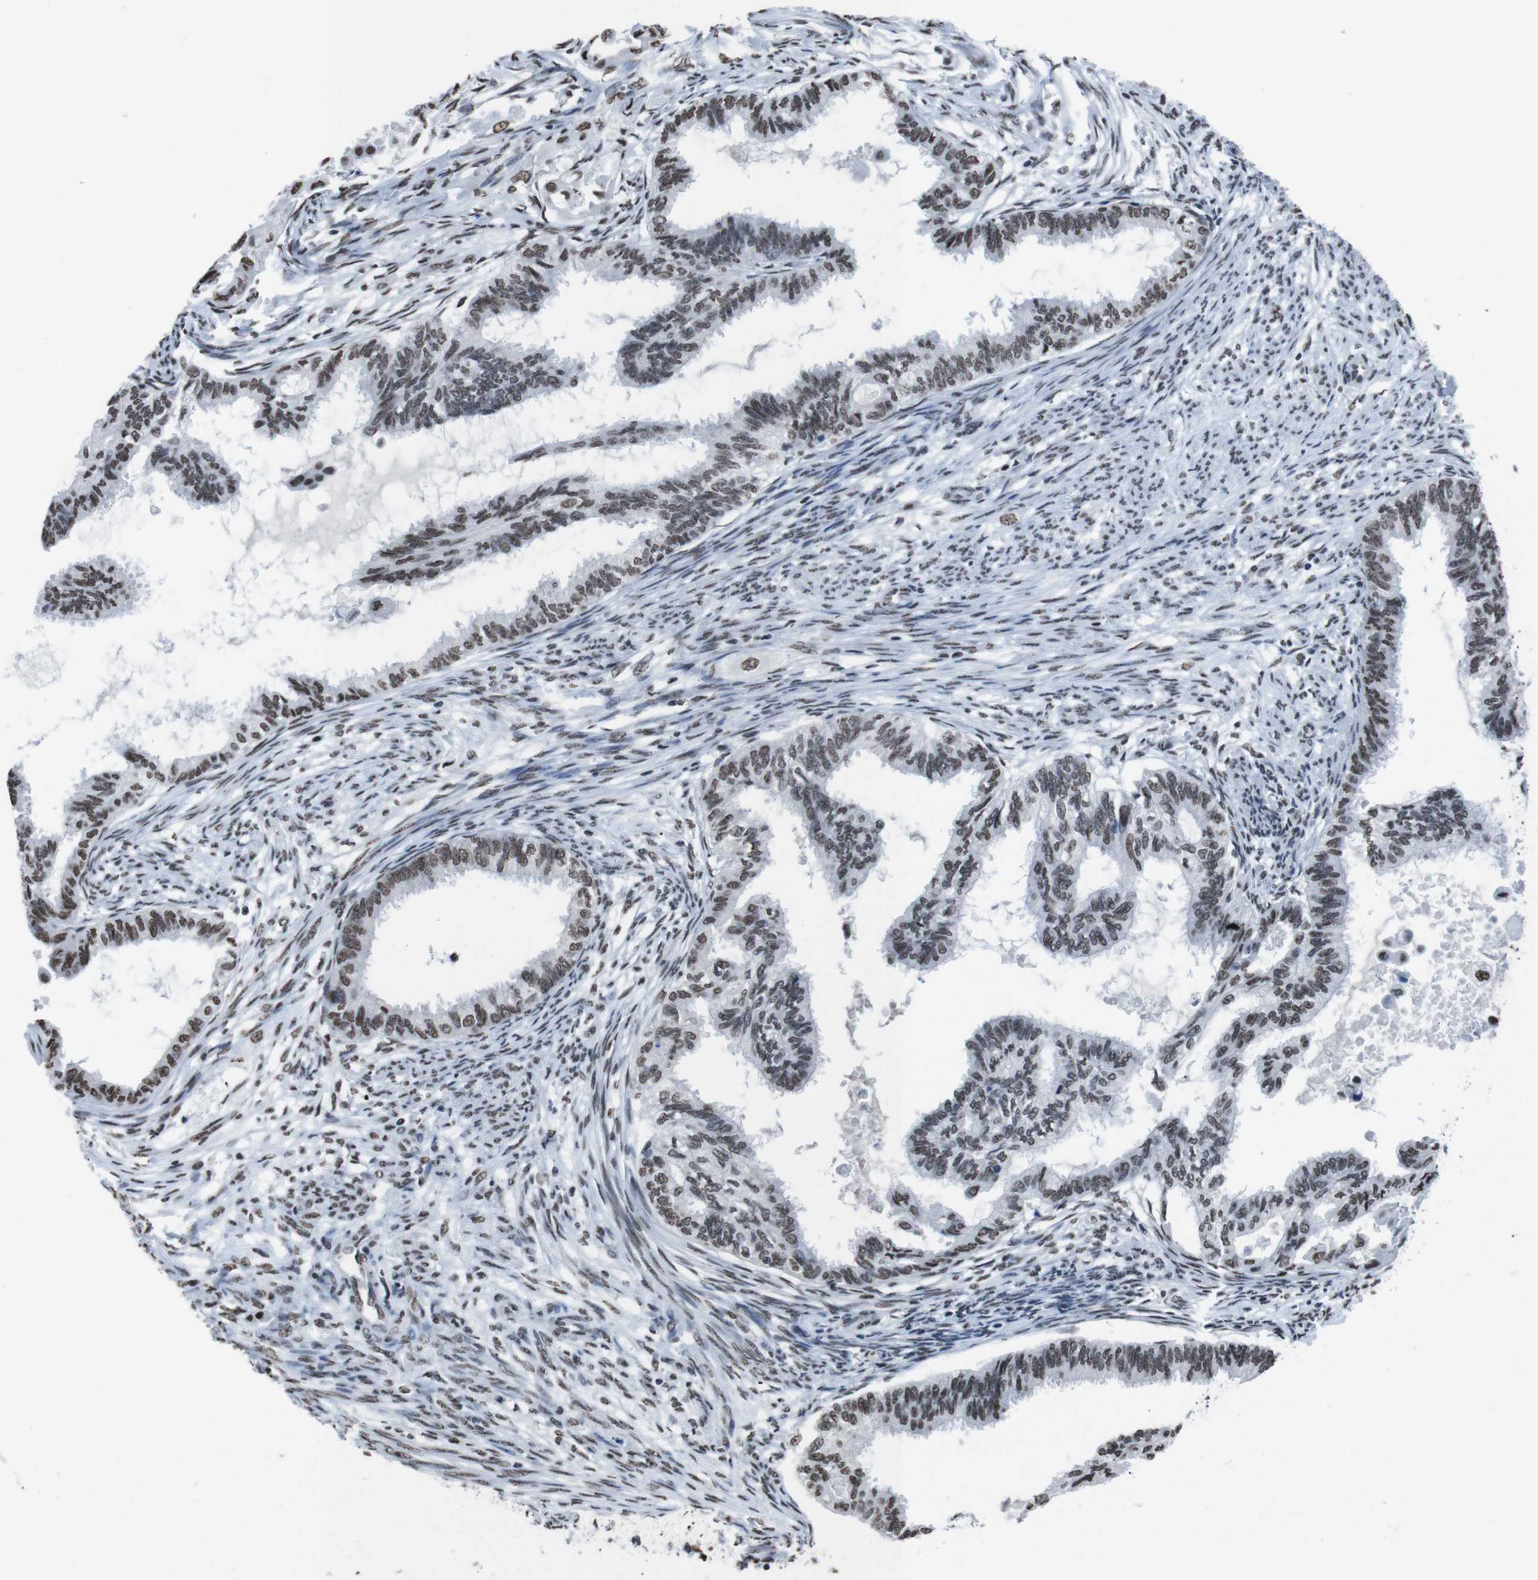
{"staining": {"intensity": "moderate", "quantity": ">75%", "location": "nuclear"}, "tissue": "cervical cancer", "cell_type": "Tumor cells", "image_type": "cancer", "snomed": [{"axis": "morphology", "description": "Normal tissue, NOS"}, {"axis": "morphology", "description": "Adenocarcinoma, NOS"}, {"axis": "topography", "description": "Cervix"}, {"axis": "topography", "description": "Endometrium"}], "caption": "Immunohistochemical staining of human cervical cancer (adenocarcinoma) shows medium levels of moderate nuclear protein positivity in about >75% of tumor cells.", "gene": "PIP4P2", "patient": {"sex": "female", "age": 86}}